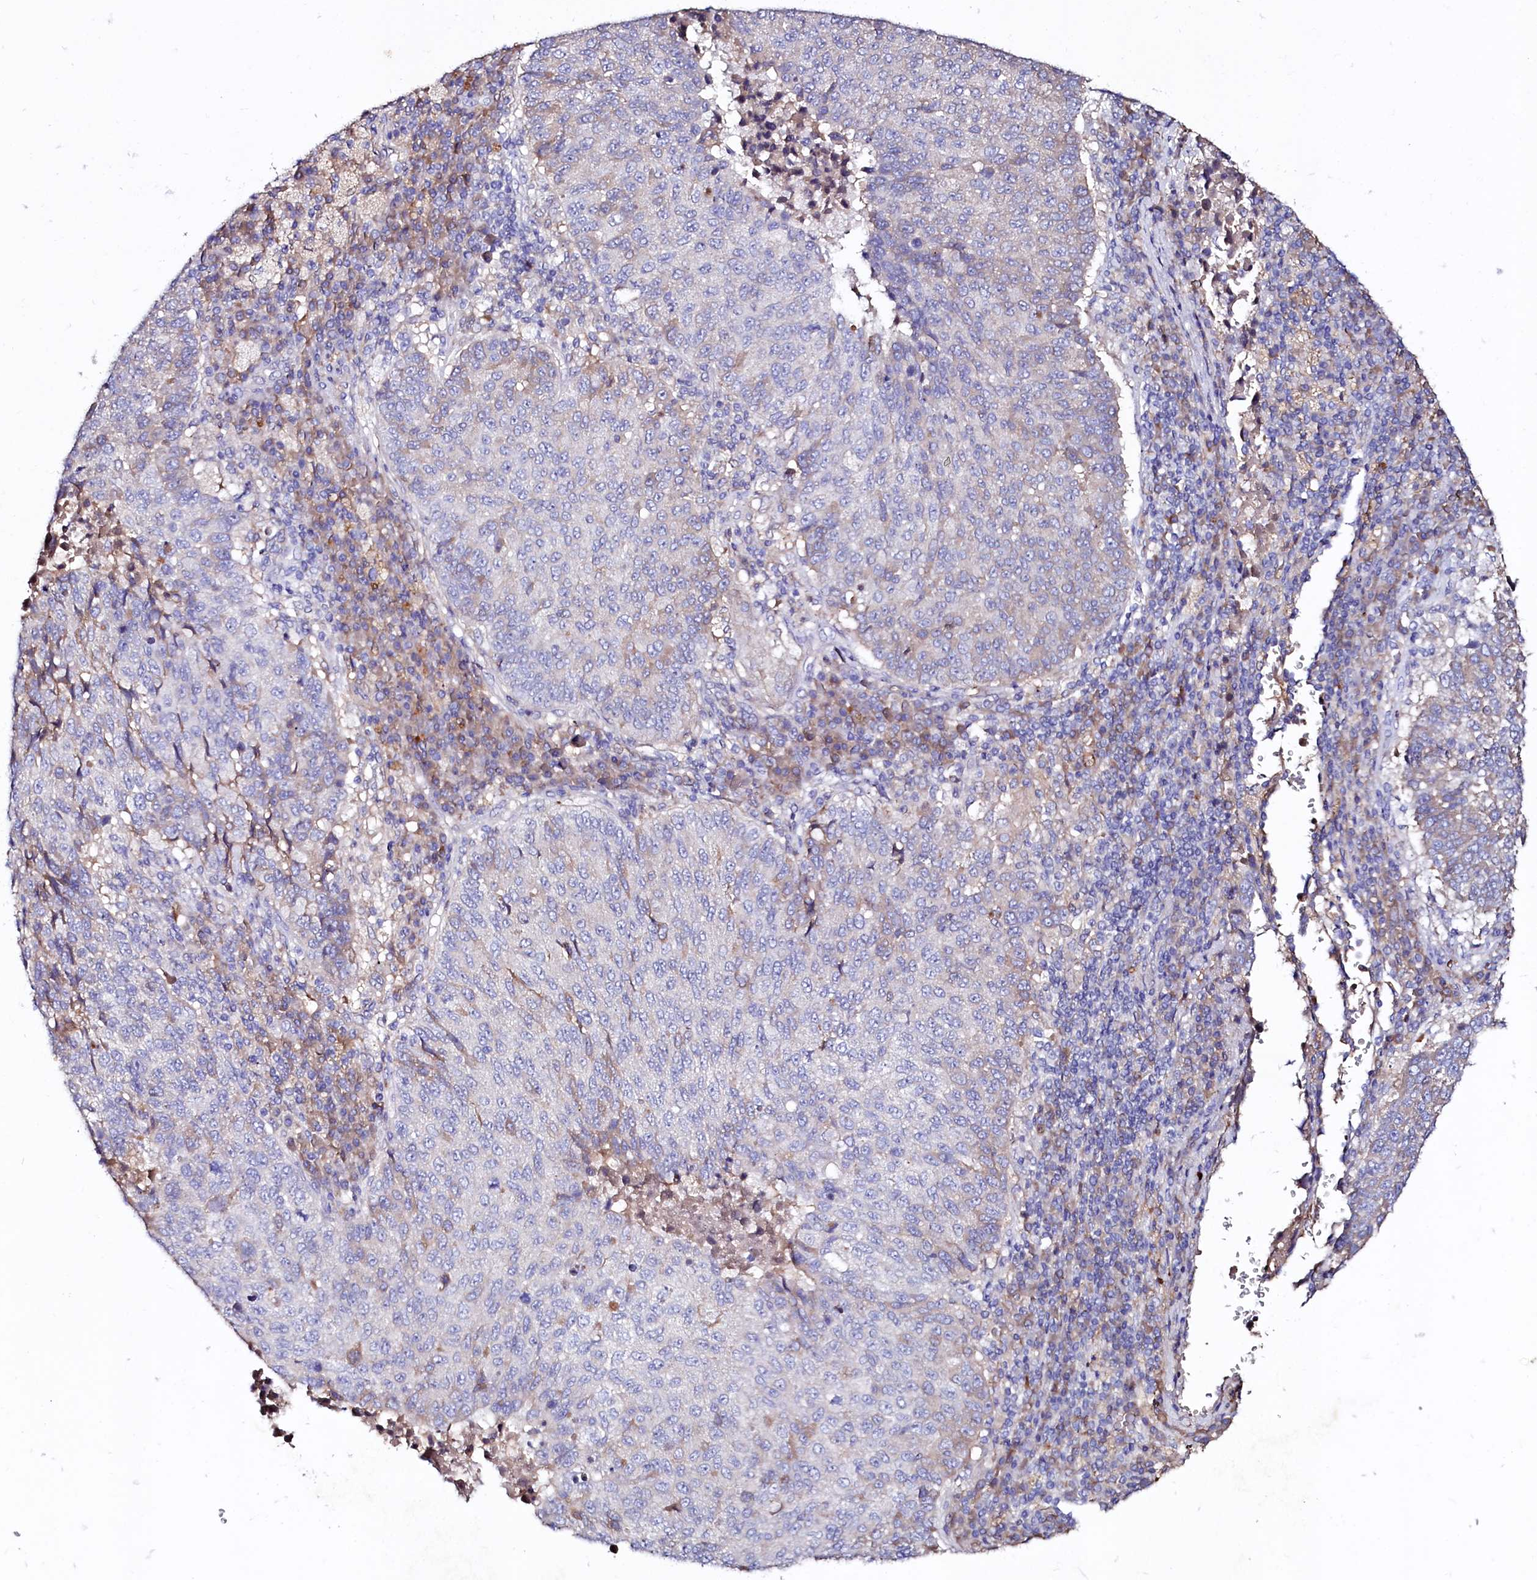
{"staining": {"intensity": "negative", "quantity": "none", "location": "none"}, "tissue": "lung cancer", "cell_type": "Tumor cells", "image_type": "cancer", "snomed": [{"axis": "morphology", "description": "Squamous cell carcinoma, NOS"}, {"axis": "topography", "description": "Lung"}], "caption": "IHC histopathology image of neoplastic tissue: lung cancer (squamous cell carcinoma) stained with DAB (3,3'-diaminobenzidine) exhibits no significant protein positivity in tumor cells. (DAB immunohistochemistry (IHC) with hematoxylin counter stain).", "gene": "IL17RD", "patient": {"sex": "male", "age": 73}}